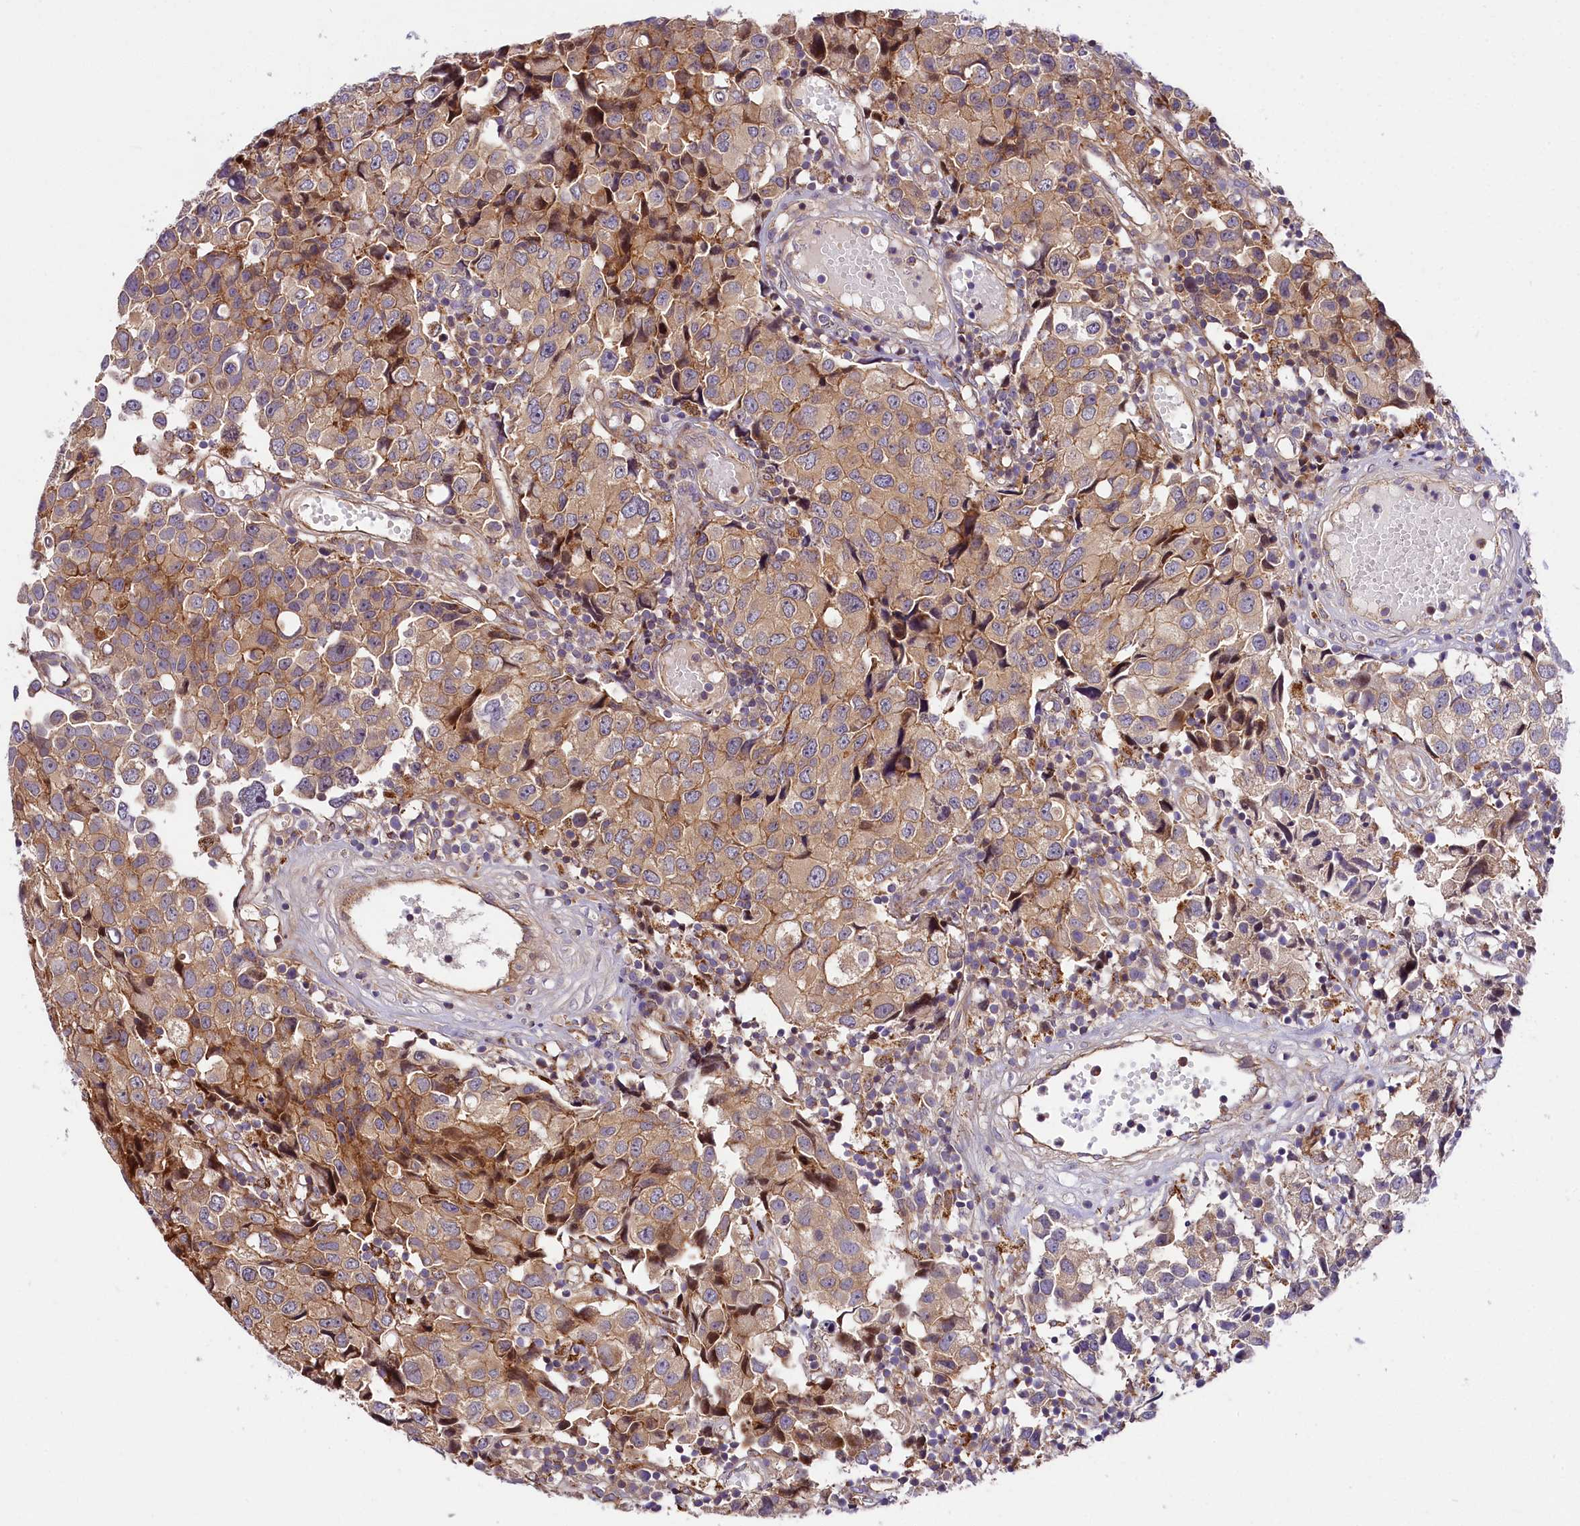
{"staining": {"intensity": "moderate", "quantity": ">75%", "location": "cytoplasmic/membranous"}, "tissue": "urothelial cancer", "cell_type": "Tumor cells", "image_type": "cancer", "snomed": [{"axis": "morphology", "description": "Urothelial carcinoma, High grade"}, {"axis": "topography", "description": "Urinary bladder"}], "caption": "IHC of human high-grade urothelial carcinoma displays medium levels of moderate cytoplasmic/membranous staining in approximately >75% of tumor cells.", "gene": "ARMC6", "patient": {"sex": "female", "age": 75}}